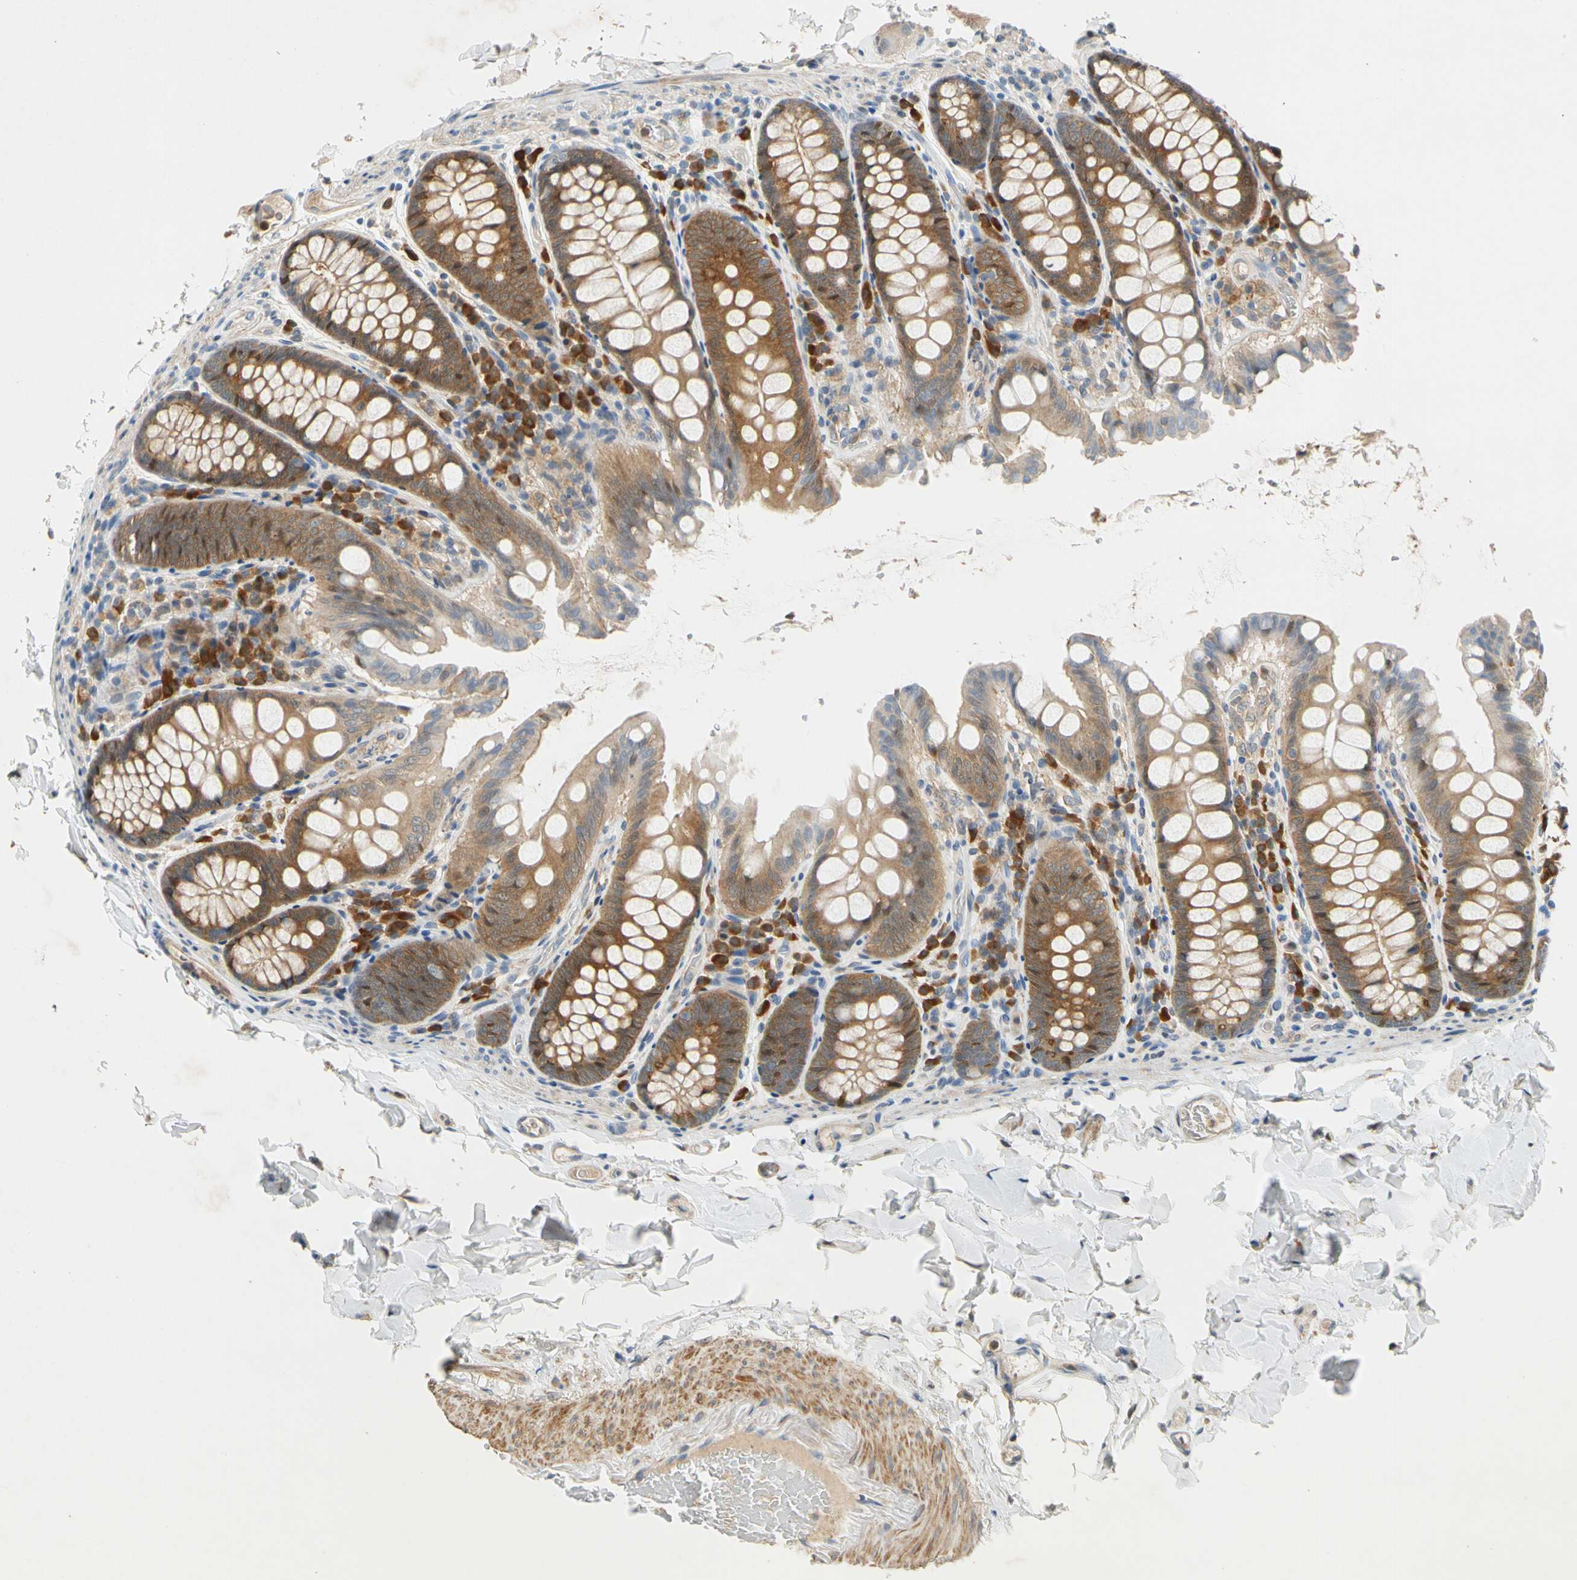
{"staining": {"intensity": "weak", "quantity": ">75%", "location": "cytoplasmic/membranous"}, "tissue": "colon", "cell_type": "Endothelial cells", "image_type": "normal", "snomed": [{"axis": "morphology", "description": "Normal tissue, NOS"}, {"axis": "topography", "description": "Colon"}], "caption": "Immunohistochemical staining of benign colon demonstrates weak cytoplasmic/membranous protein staining in about >75% of endothelial cells. Using DAB (3,3'-diaminobenzidine) (brown) and hematoxylin (blue) stains, captured at high magnification using brightfield microscopy.", "gene": "WIPI1", "patient": {"sex": "female", "age": 61}}